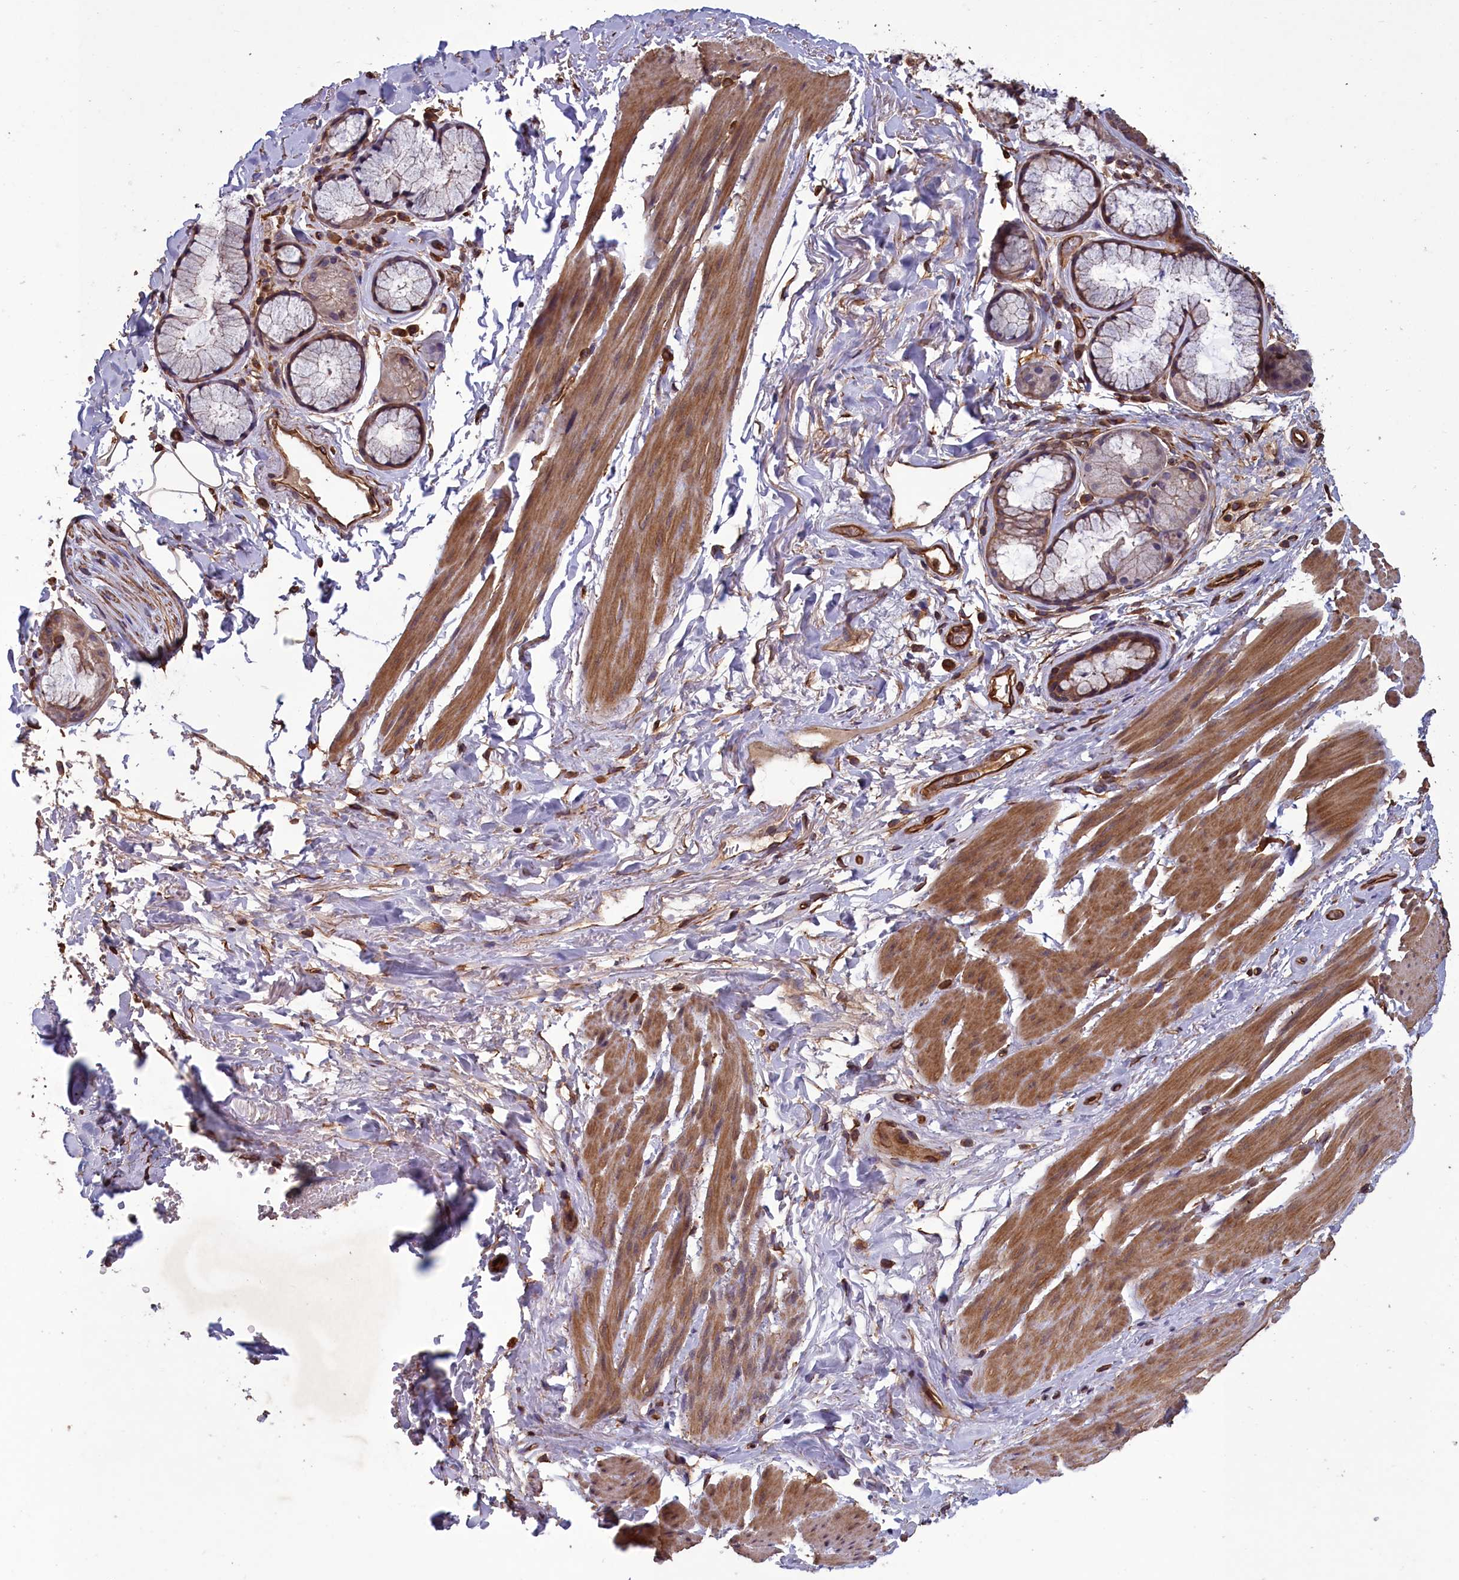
{"staining": {"intensity": "strong", "quantity": ">75%", "location": "cytoplasmic/membranous,nuclear"}, "tissue": "adipose tissue", "cell_type": "Adipocytes", "image_type": "normal", "snomed": [{"axis": "morphology", "description": "Normal tissue, NOS"}, {"axis": "topography", "description": "Cartilage tissue"}], "caption": "Immunohistochemistry (IHC) of benign adipose tissue exhibits high levels of strong cytoplasmic/membranous,nuclear expression in about >75% of adipocytes. The staining was performed using DAB (3,3'-diaminobenzidine) to visualize the protein expression in brown, while the nuclei were stained in blue with hematoxylin (Magnification: 20x).", "gene": "DAPK3", "patient": {"sex": "female", "age": 63}}